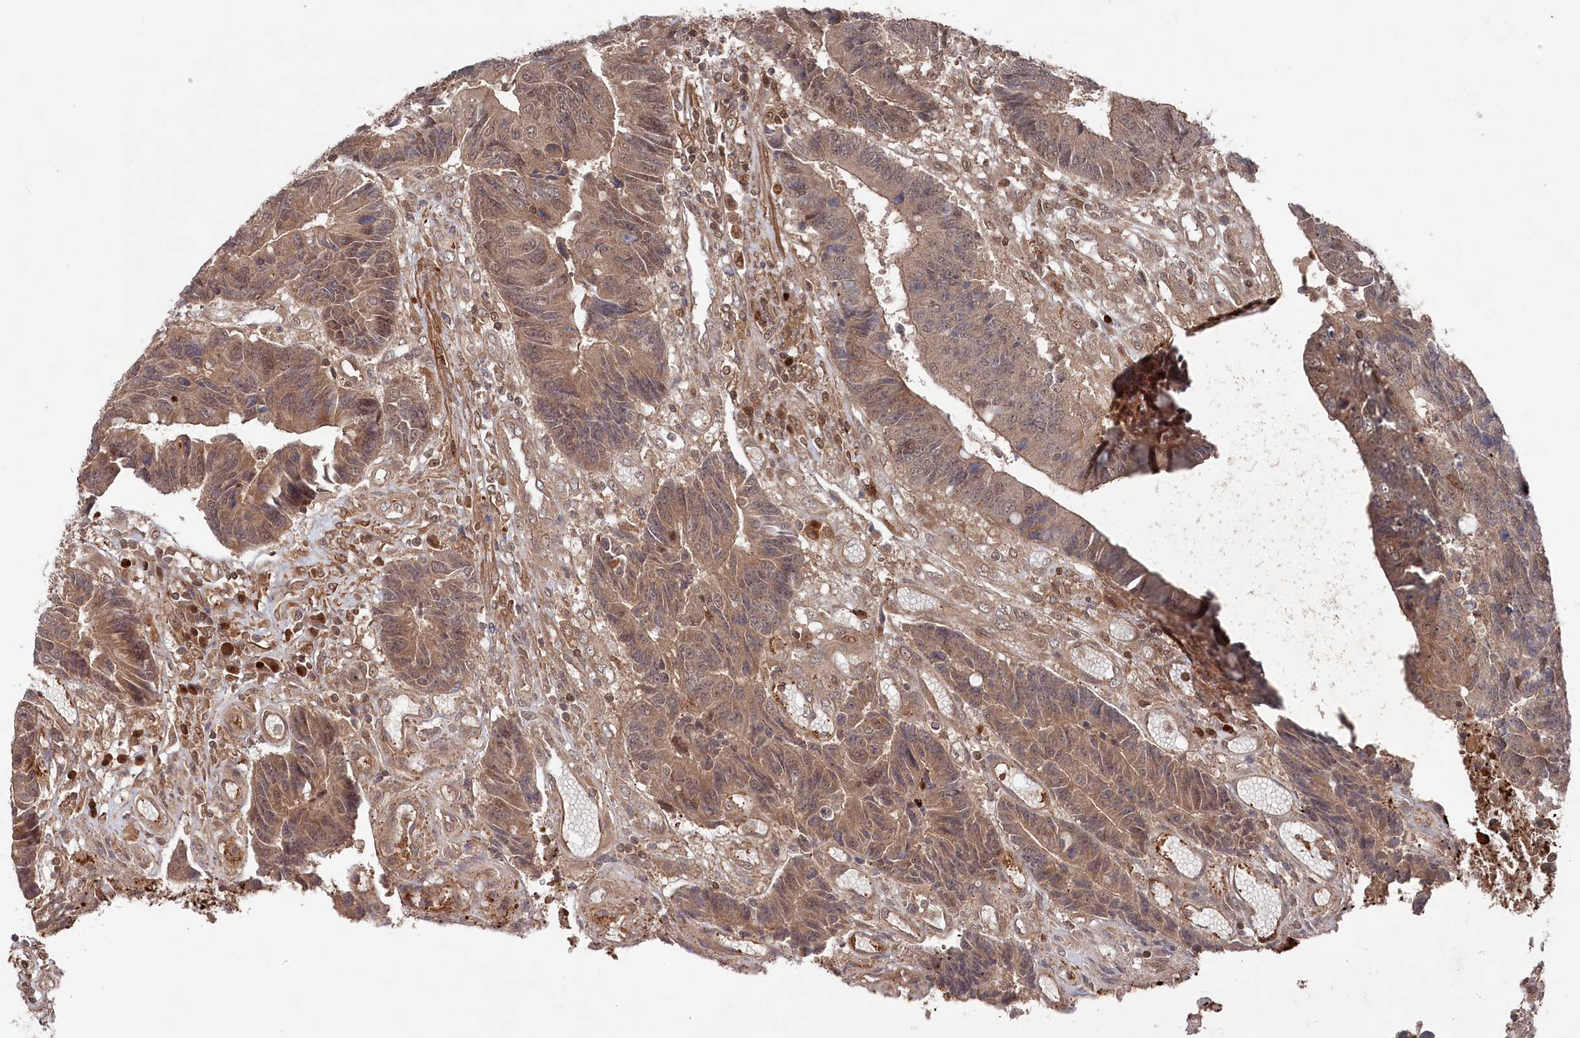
{"staining": {"intensity": "moderate", "quantity": ">75%", "location": "cytoplasmic/membranous,nuclear"}, "tissue": "colorectal cancer", "cell_type": "Tumor cells", "image_type": "cancer", "snomed": [{"axis": "morphology", "description": "Adenocarcinoma, NOS"}, {"axis": "topography", "description": "Rectum"}], "caption": "Immunohistochemistry (IHC) (DAB (3,3'-diaminobenzidine)) staining of colorectal cancer exhibits moderate cytoplasmic/membranous and nuclear protein positivity in approximately >75% of tumor cells.", "gene": "BORCS7", "patient": {"sex": "male", "age": 84}}